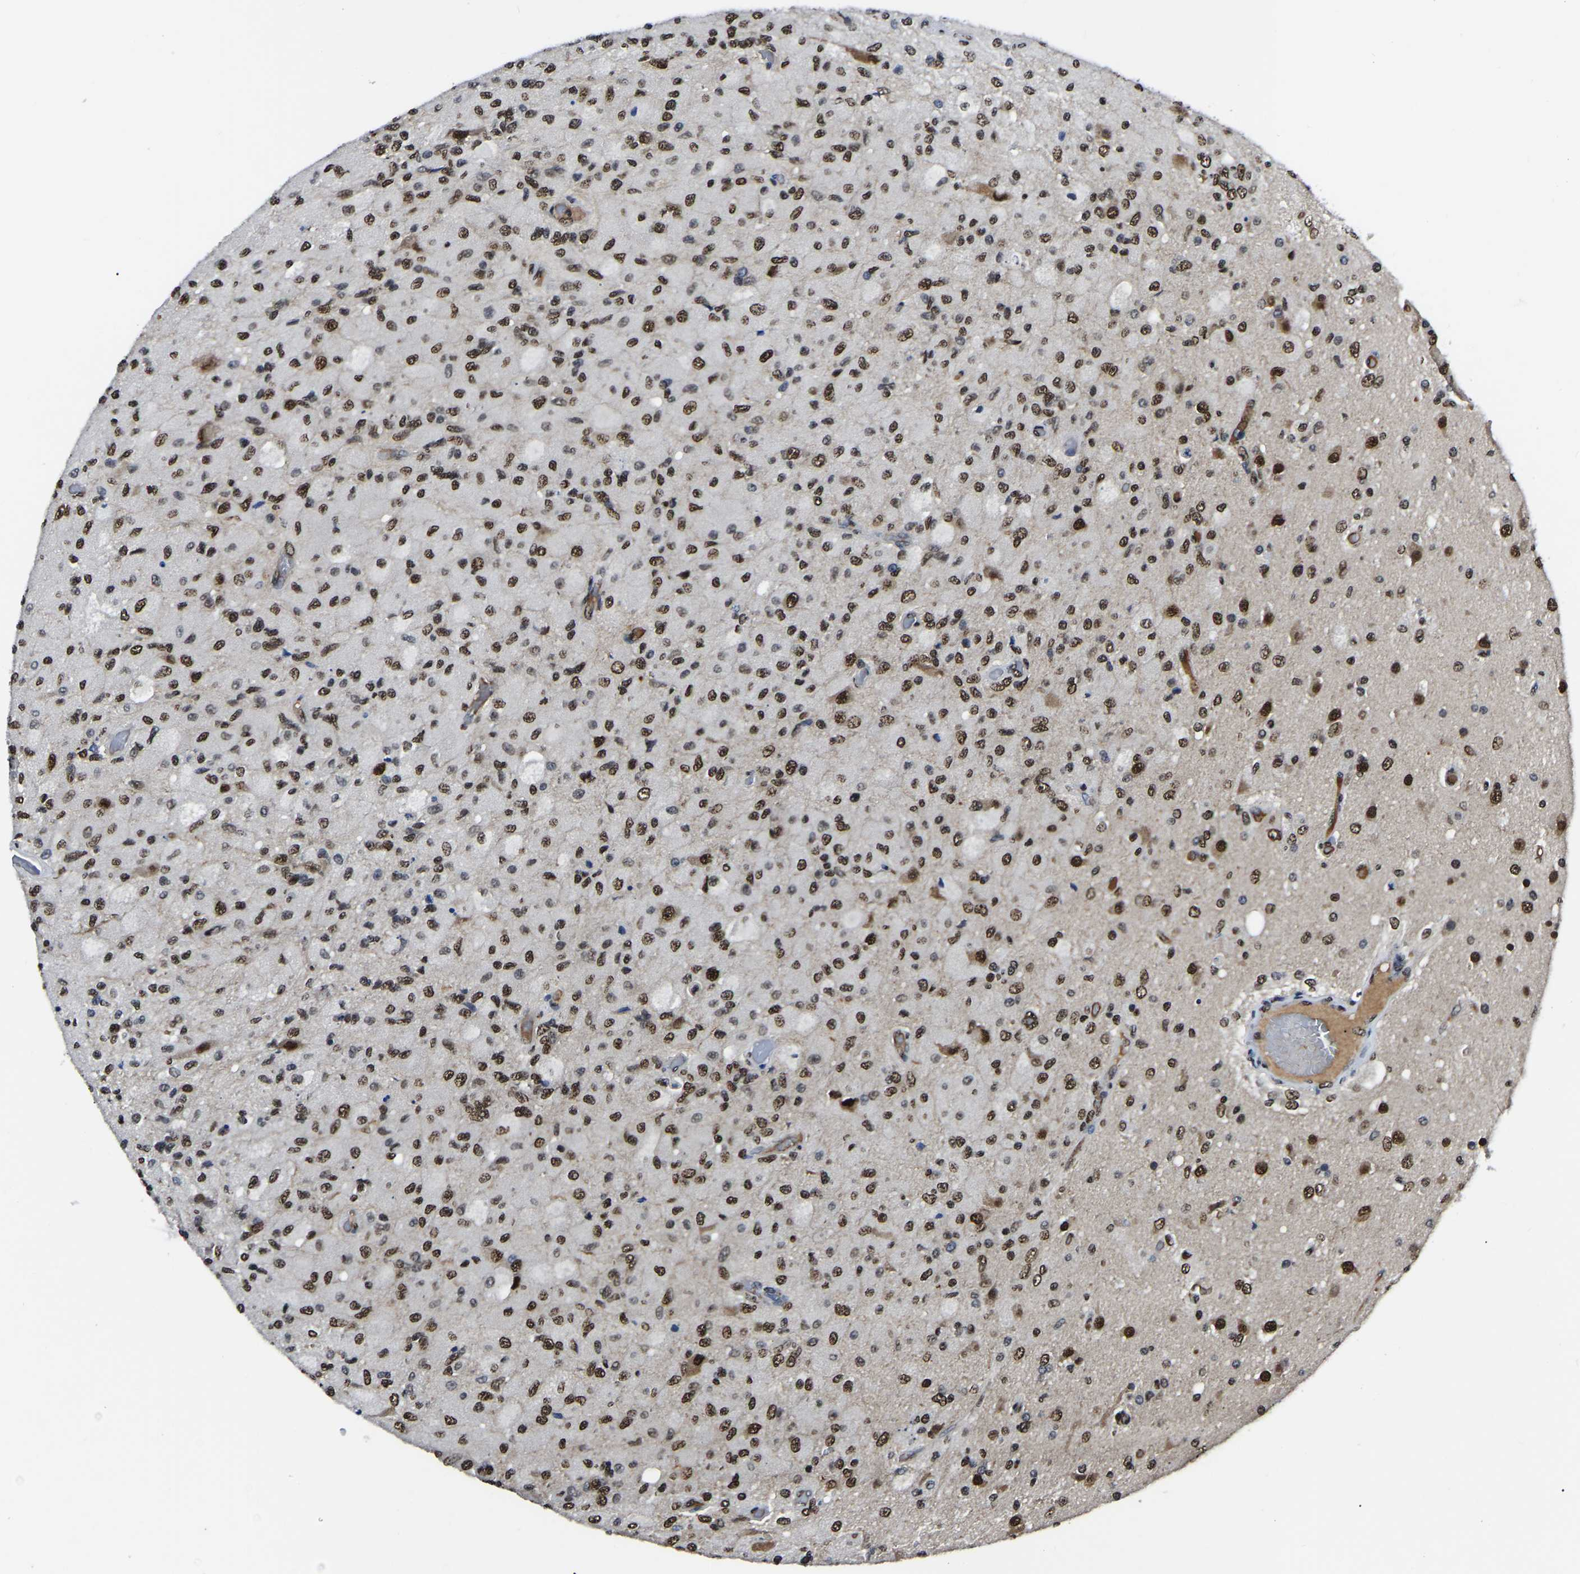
{"staining": {"intensity": "strong", "quantity": ">75%", "location": "nuclear"}, "tissue": "glioma", "cell_type": "Tumor cells", "image_type": "cancer", "snomed": [{"axis": "morphology", "description": "Normal tissue, NOS"}, {"axis": "morphology", "description": "Glioma, malignant, High grade"}, {"axis": "topography", "description": "Cerebral cortex"}], "caption": "Brown immunohistochemical staining in human malignant high-grade glioma exhibits strong nuclear expression in about >75% of tumor cells.", "gene": "TRIM35", "patient": {"sex": "male", "age": 77}}